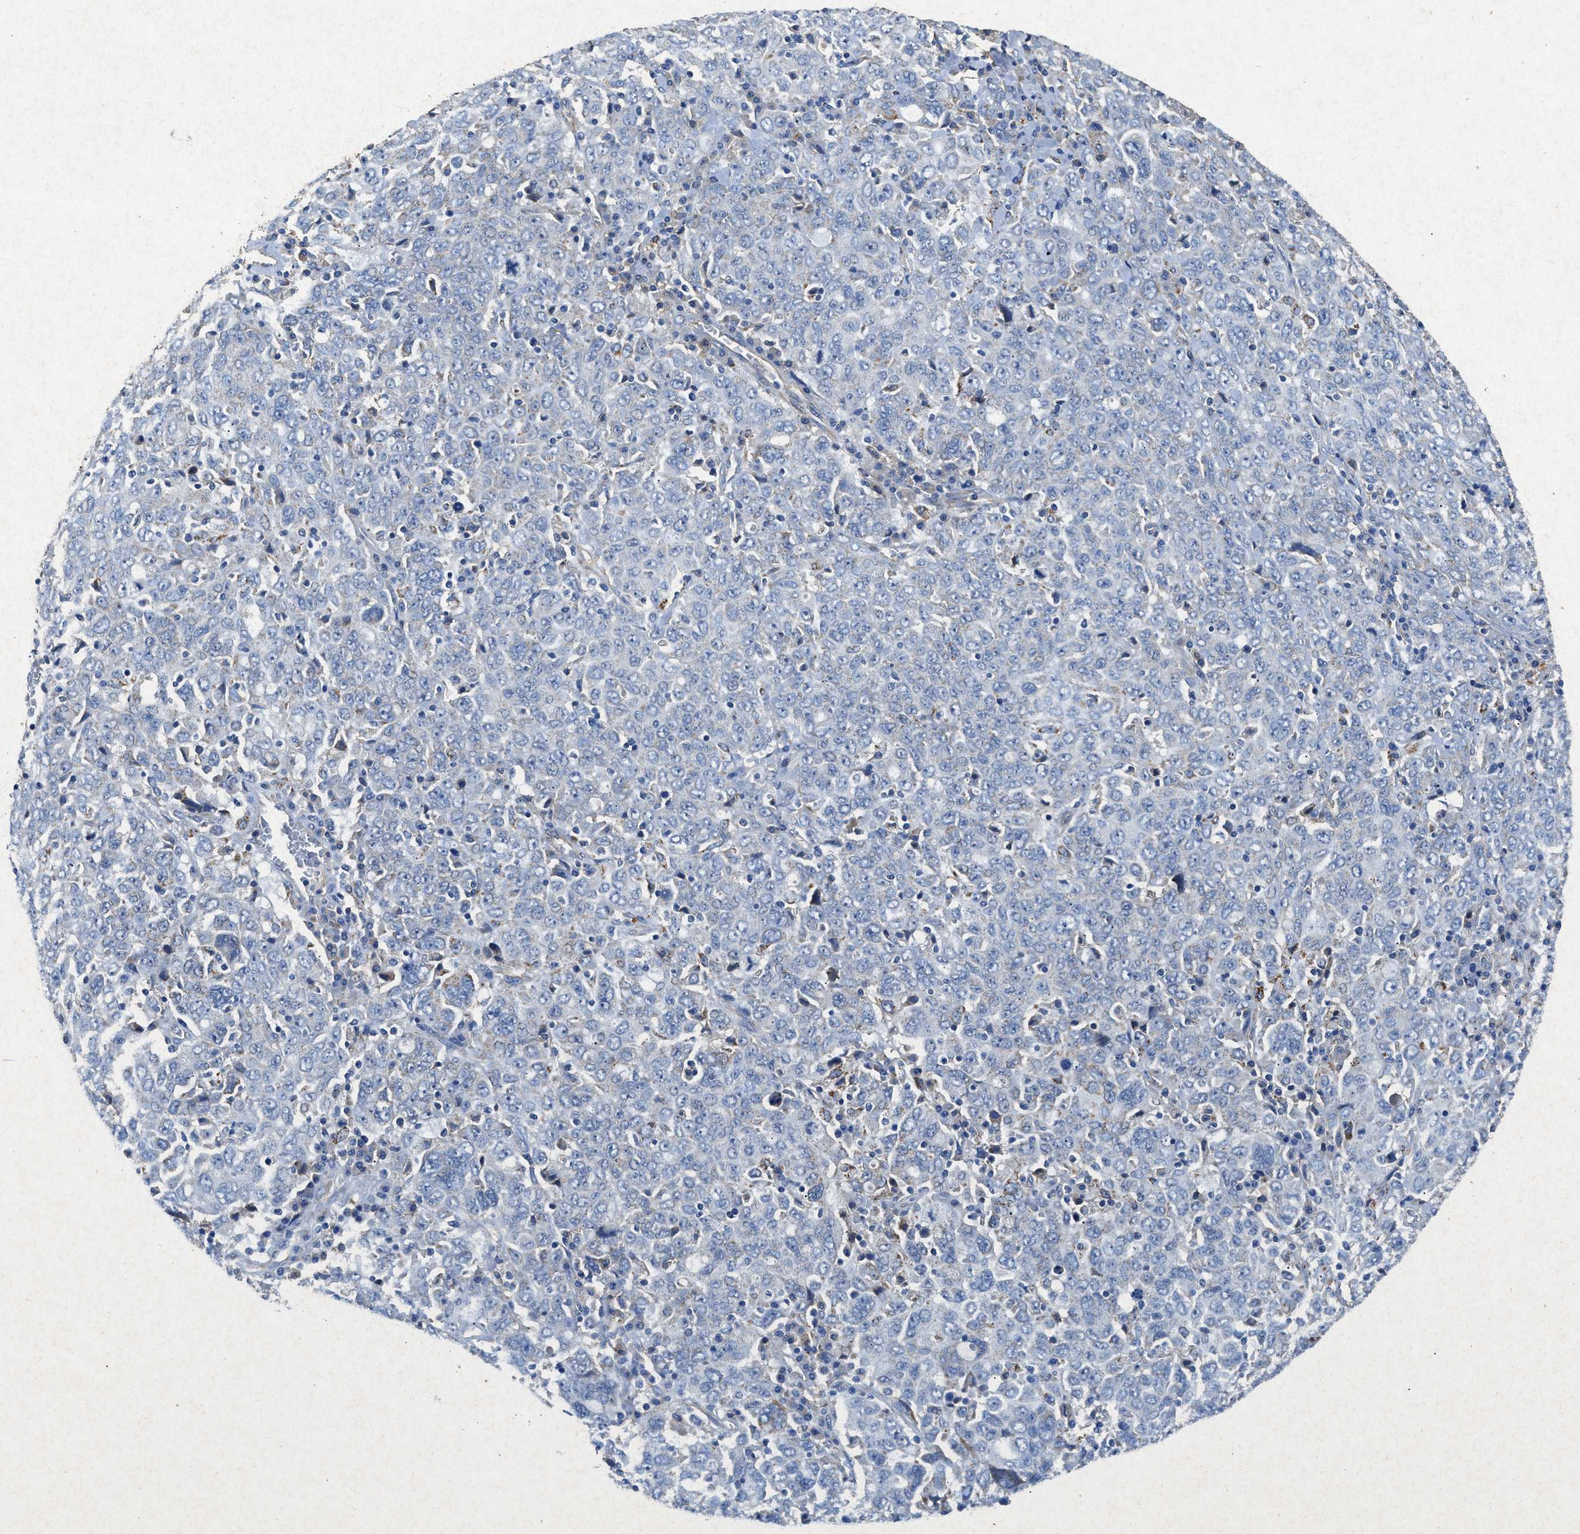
{"staining": {"intensity": "negative", "quantity": "none", "location": "none"}, "tissue": "ovarian cancer", "cell_type": "Tumor cells", "image_type": "cancer", "snomed": [{"axis": "morphology", "description": "Carcinoma, endometroid"}, {"axis": "topography", "description": "Ovary"}], "caption": "This is an immunohistochemistry micrograph of ovarian endometroid carcinoma. There is no expression in tumor cells.", "gene": "CDK15", "patient": {"sex": "female", "age": 62}}